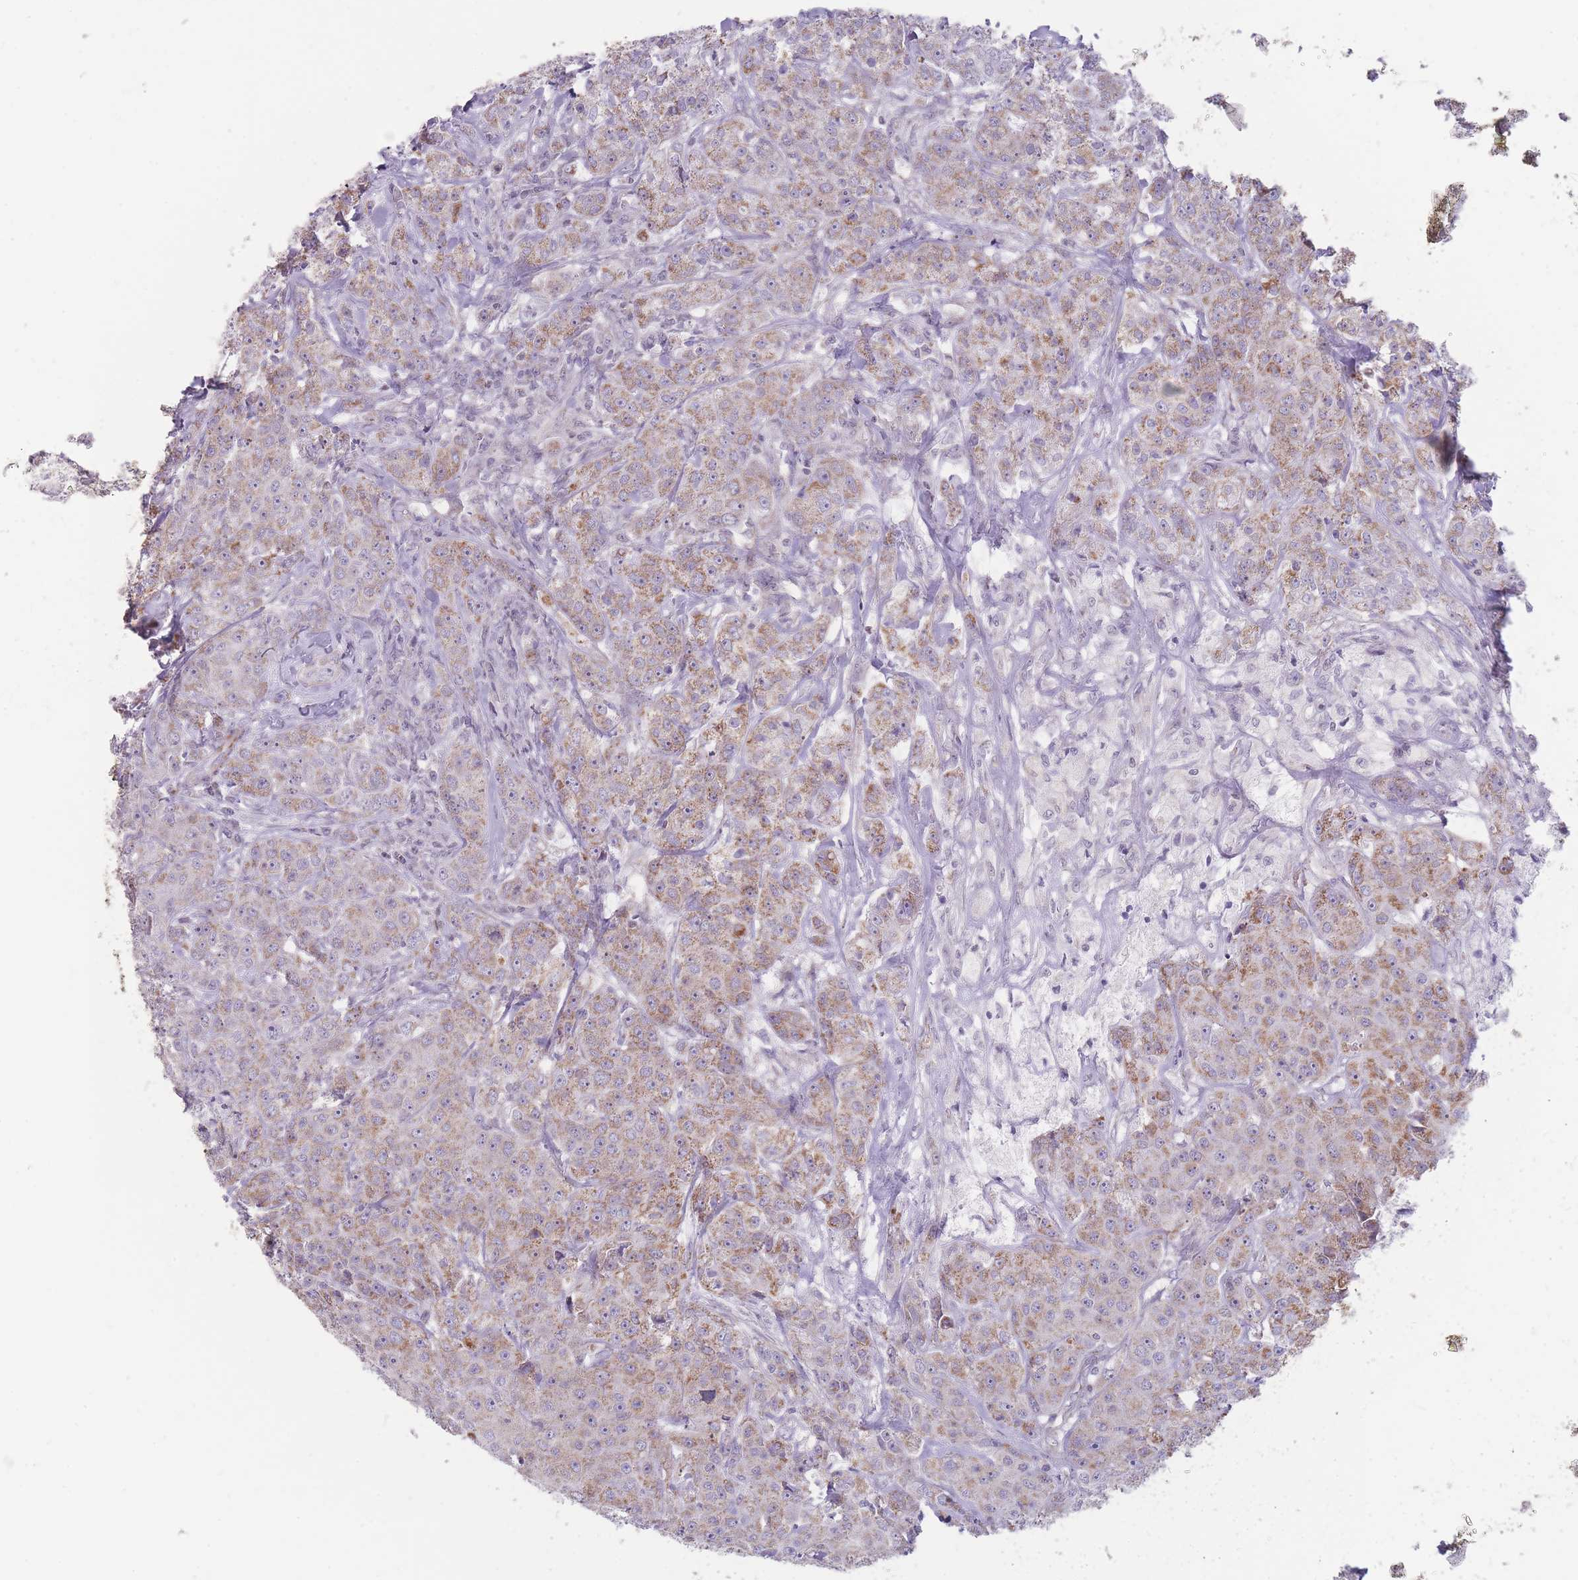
{"staining": {"intensity": "moderate", "quantity": ">75%", "location": "cytoplasmic/membranous"}, "tissue": "breast cancer", "cell_type": "Tumor cells", "image_type": "cancer", "snomed": [{"axis": "morphology", "description": "Duct carcinoma"}, {"axis": "topography", "description": "Breast"}], "caption": "Immunohistochemical staining of human breast invasive ductal carcinoma reveals medium levels of moderate cytoplasmic/membranous staining in approximately >75% of tumor cells. (IHC, brightfield microscopy, high magnification).", "gene": "ZBTB24", "patient": {"sex": "female", "age": 43}}